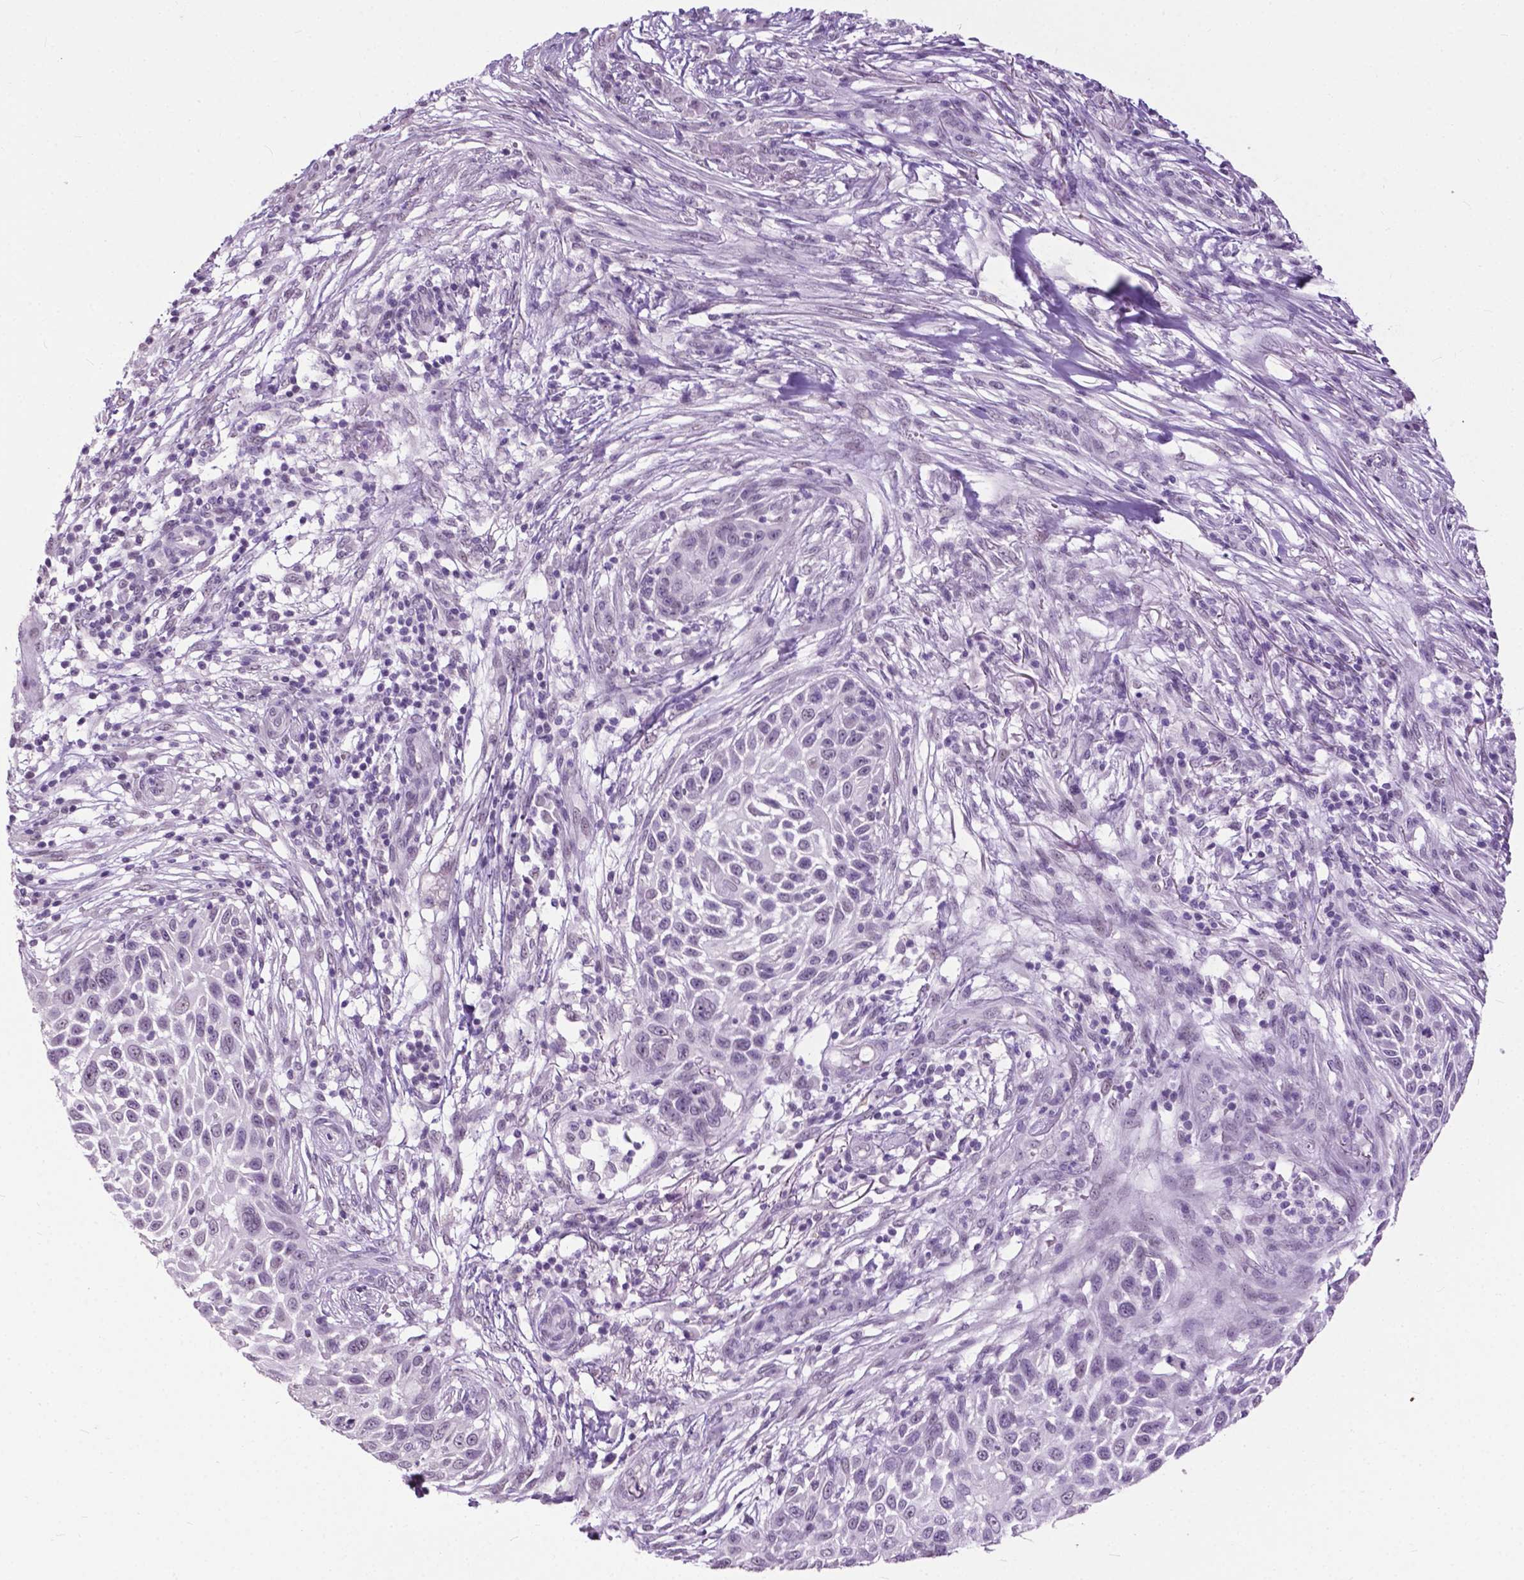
{"staining": {"intensity": "negative", "quantity": "none", "location": "none"}, "tissue": "skin cancer", "cell_type": "Tumor cells", "image_type": "cancer", "snomed": [{"axis": "morphology", "description": "Squamous cell carcinoma, NOS"}, {"axis": "topography", "description": "Skin"}], "caption": "A histopathology image of skin cancer (squamous cell carcinoma) stained for a protein demonstrates no brown staining in tumor cells.", "gene": "GPR37L1", "patient": {"sex": "male", "age": 92}}